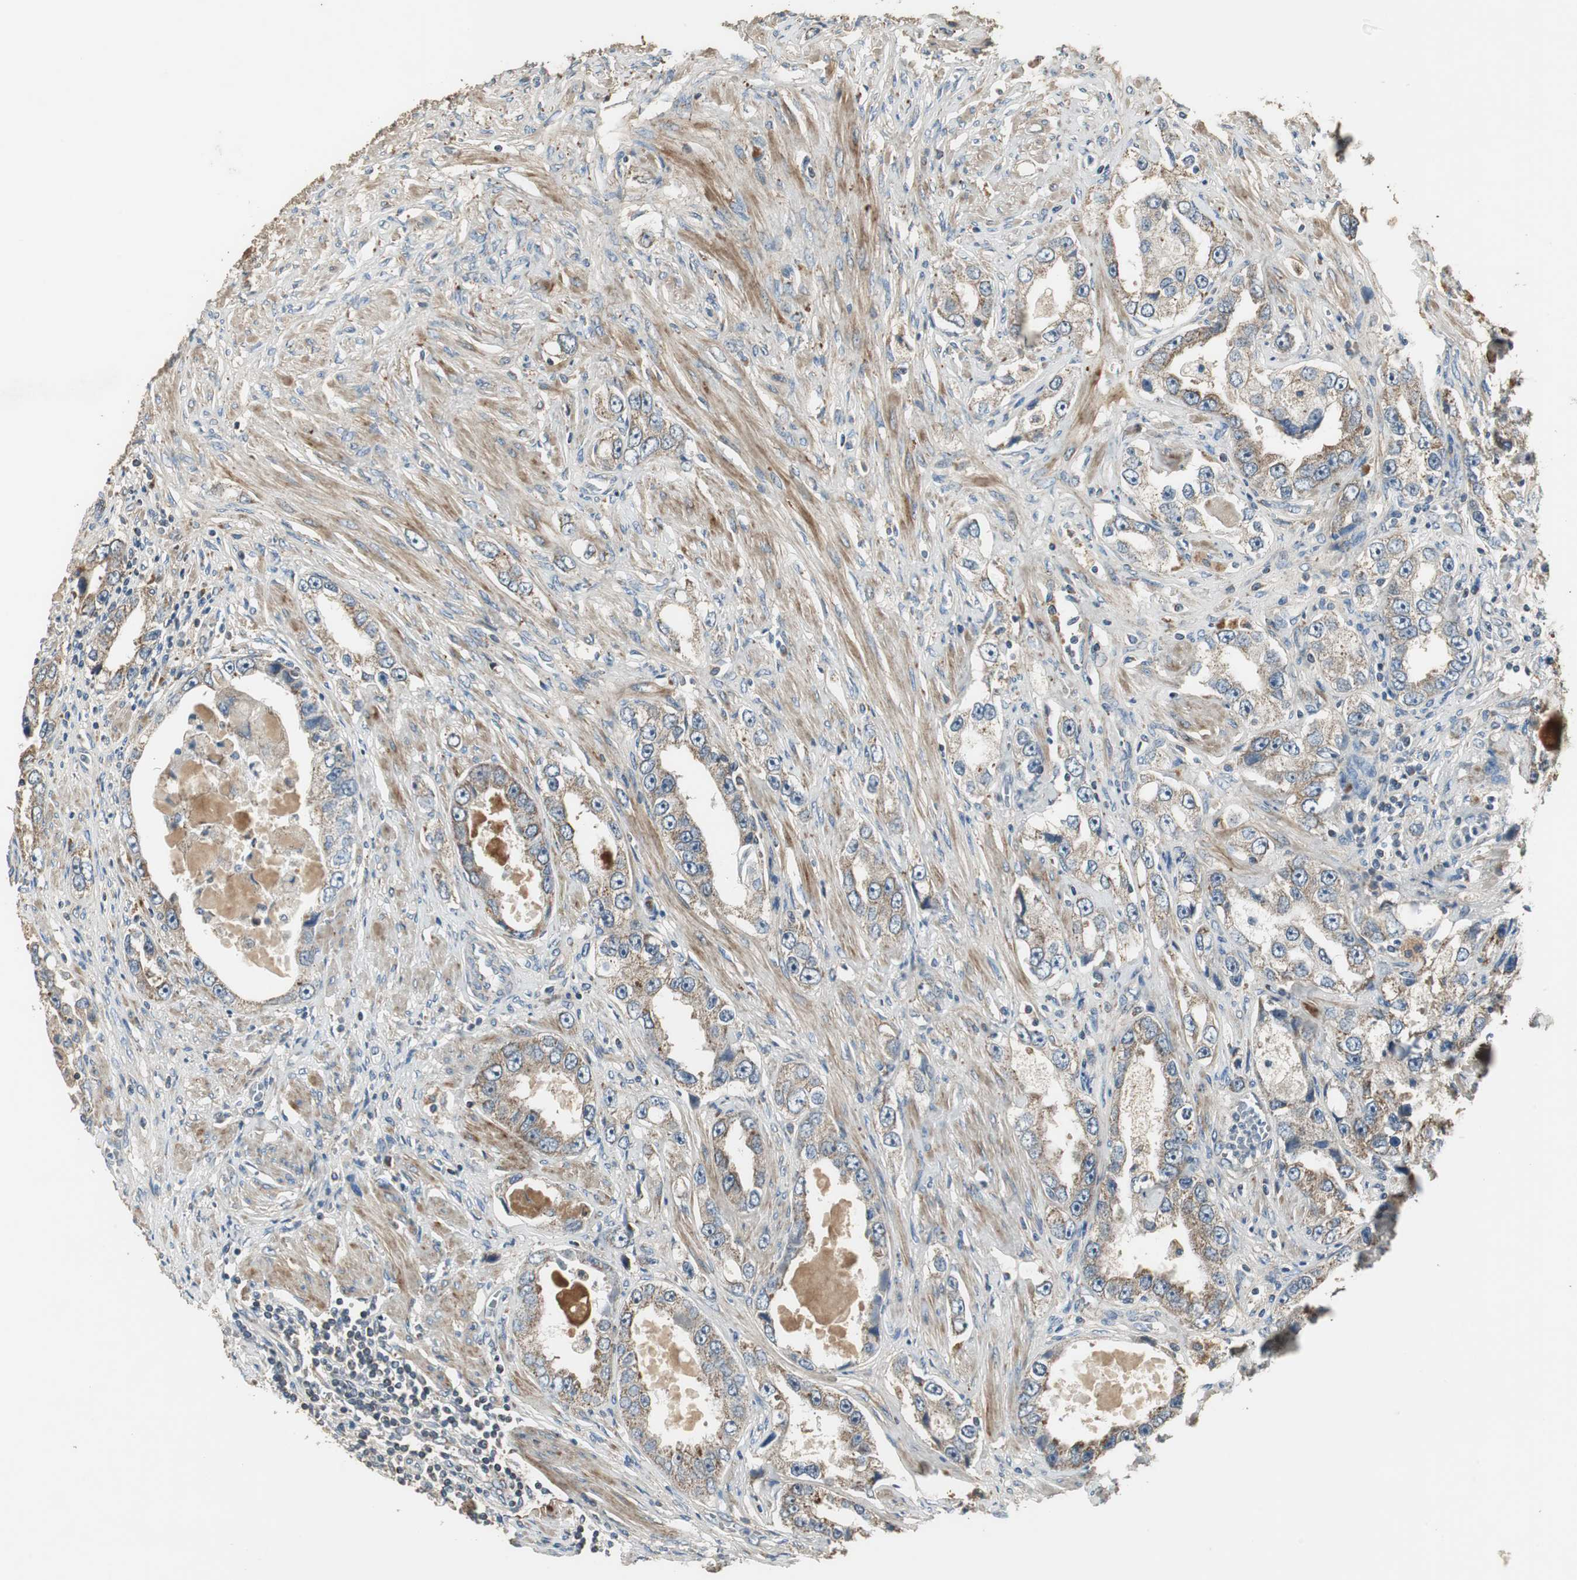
{"staining": {"intensity": "moderate", "quantity": ">75%", "location": "cytoplasmic/membranous"}, "tissue": "prostate cancer", "cell_type": "Tumor cells", "image_type": "cancer", "snomed": [{"axis": "morphology", "description": "Adenocarcinoma, High grade"}, {"axis": "topography", "description": "Prostate"}], "caption": "The image shows staining of prostate cancer (high-grade adenocarcinoma), revealing moderate cytoplasmic/membranous protein staining (brown color) within tumor cells.", "gene": "MSTO1", "patient": {"sex": "male", "age": 63}}